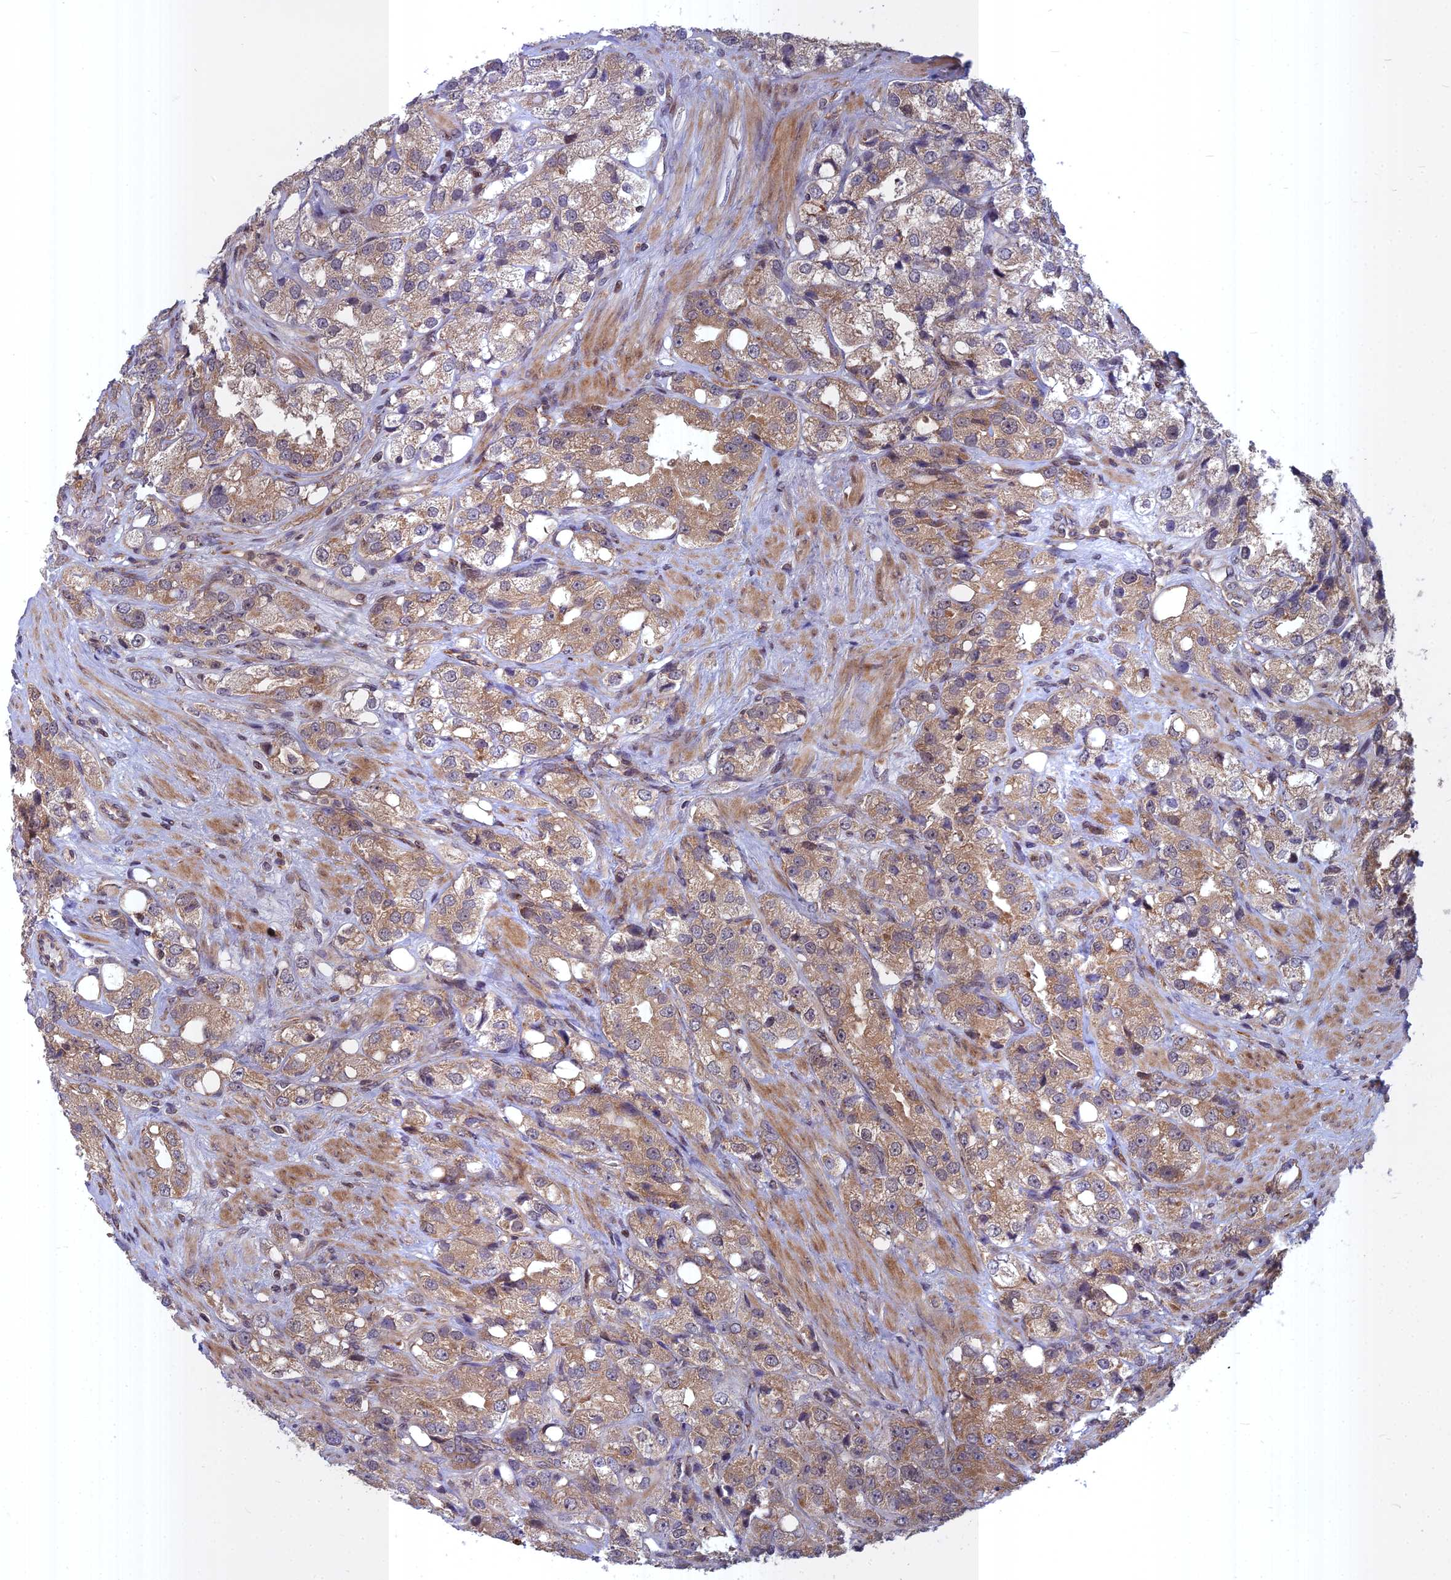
{"staining": {"intensity": "moderate", "quantity": ">75%", "location": "cytoplasmic/membranous"}, "tissue": "prostate cancer", "cell_type": "Tumor cells", "image_type": "cancer", "snomed": [{"axis": "morphology", "description": "Adenocarcinoma, NOS"}, {"axis": "topography", "description": "Prostate"}], "caption": "High-magnification brightfield microscopy of prostate cancer stained with DAB (brown) and counterstained with hematoxylin (blue). tumor cells exhibit moderate cytoplasmic/membranous positivity is identified in approximately>75% of cells.", "gene": "COMMD2", "patient": {"sex": "male", "age": 79}}